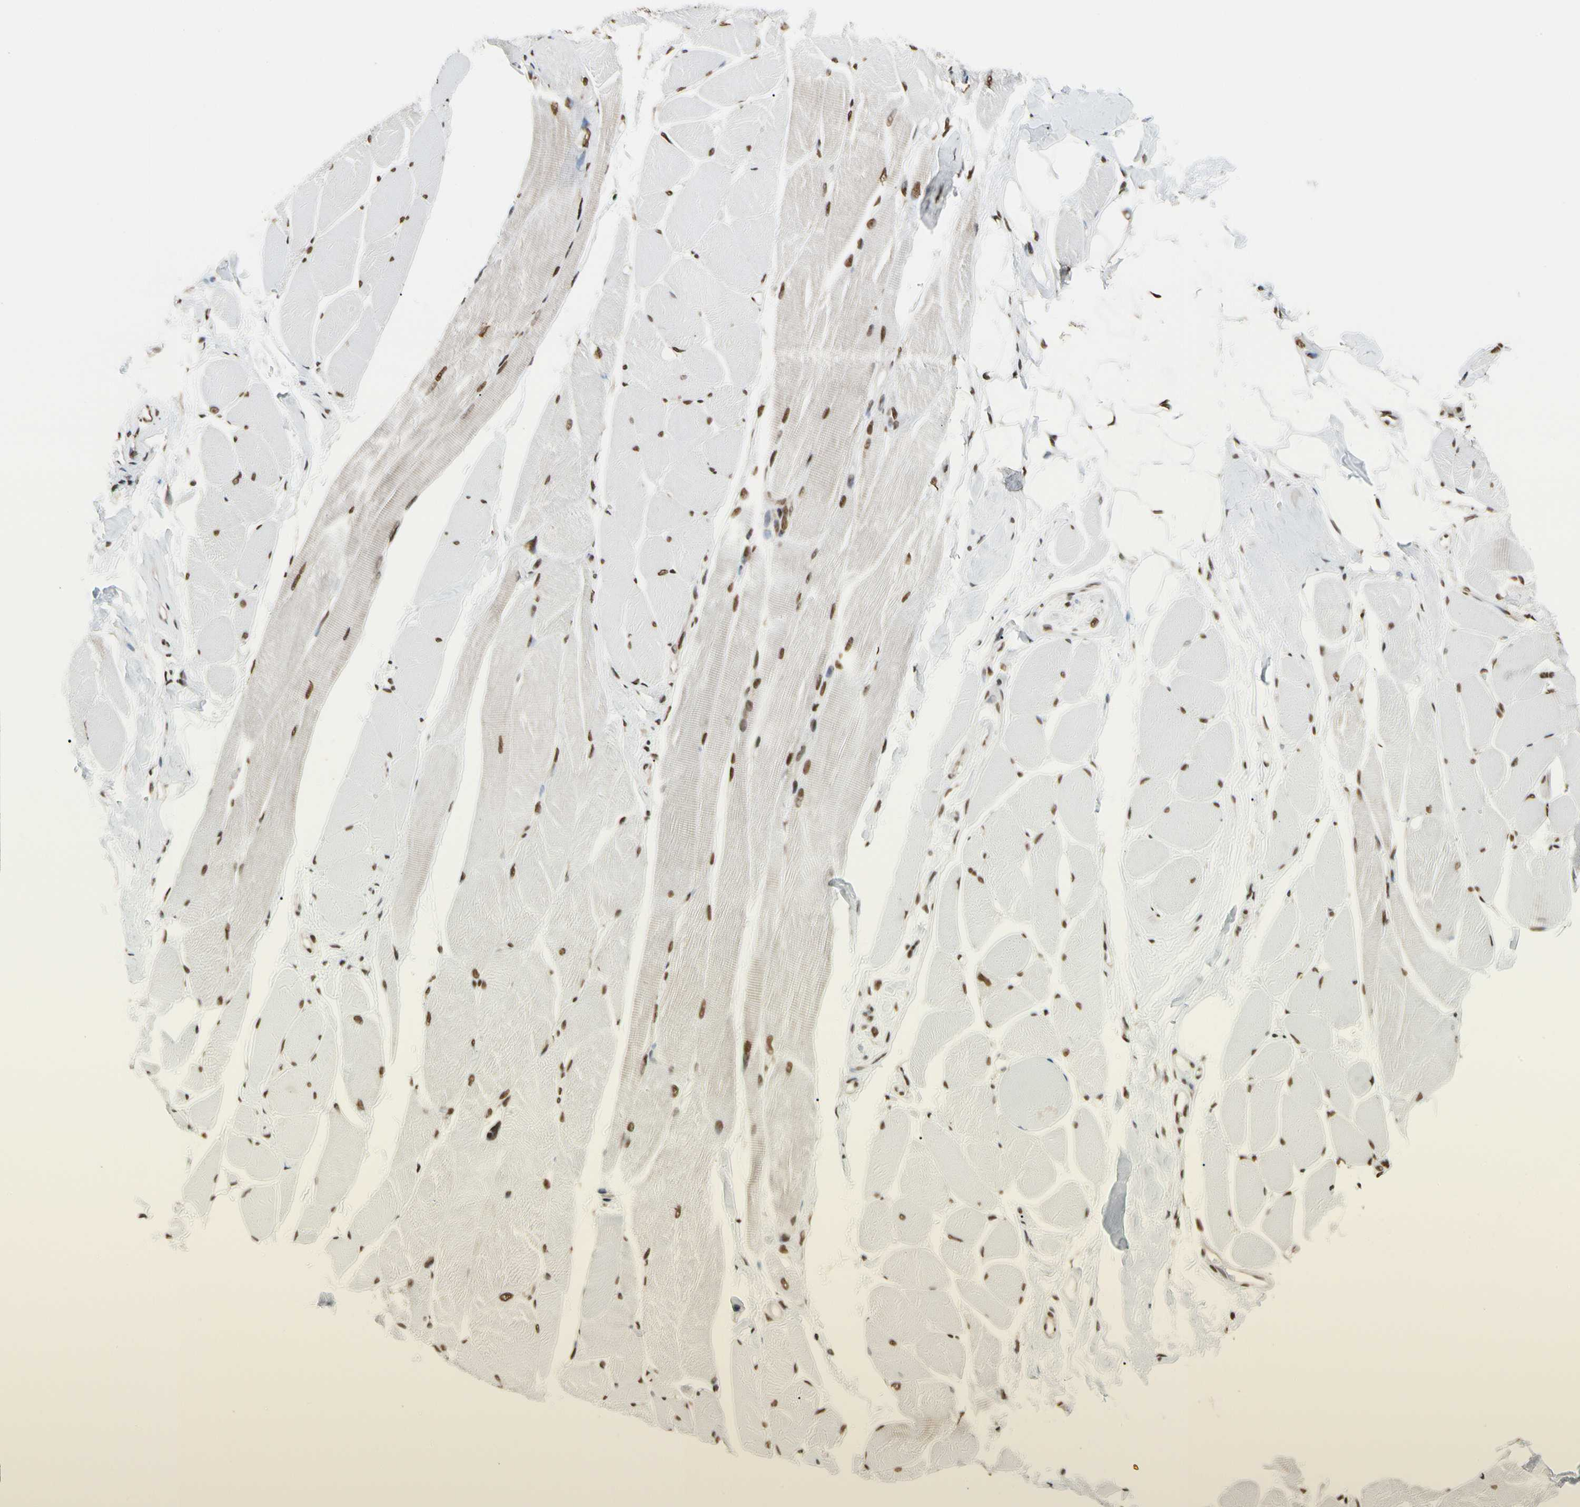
{"staining": {"intensity": "strong", "quantity": ">75%", "location": "nuclear"}, "tissue": "skeletal muscle", "cell_type": "Myocytes", "image_type": "normal", "snomed": [{"axis": "morphology", "description": "Normal tissue, NOS"}, {"axis": "topography", "description": "Skeletal muscle"}, {"axis": "topography", "description": "Peripheral nerve tissue"}], "caption": "This micrograph demonstrates unremarkable skeletal muscle stained with immunohistochemistry to label a protein in brown. The nuclear of myocytes show strong positivity for the protein. Nuclei are counter-stained blue.", "gene": "HNRNPK", "patient": {"sex": "female", "age": 84}}